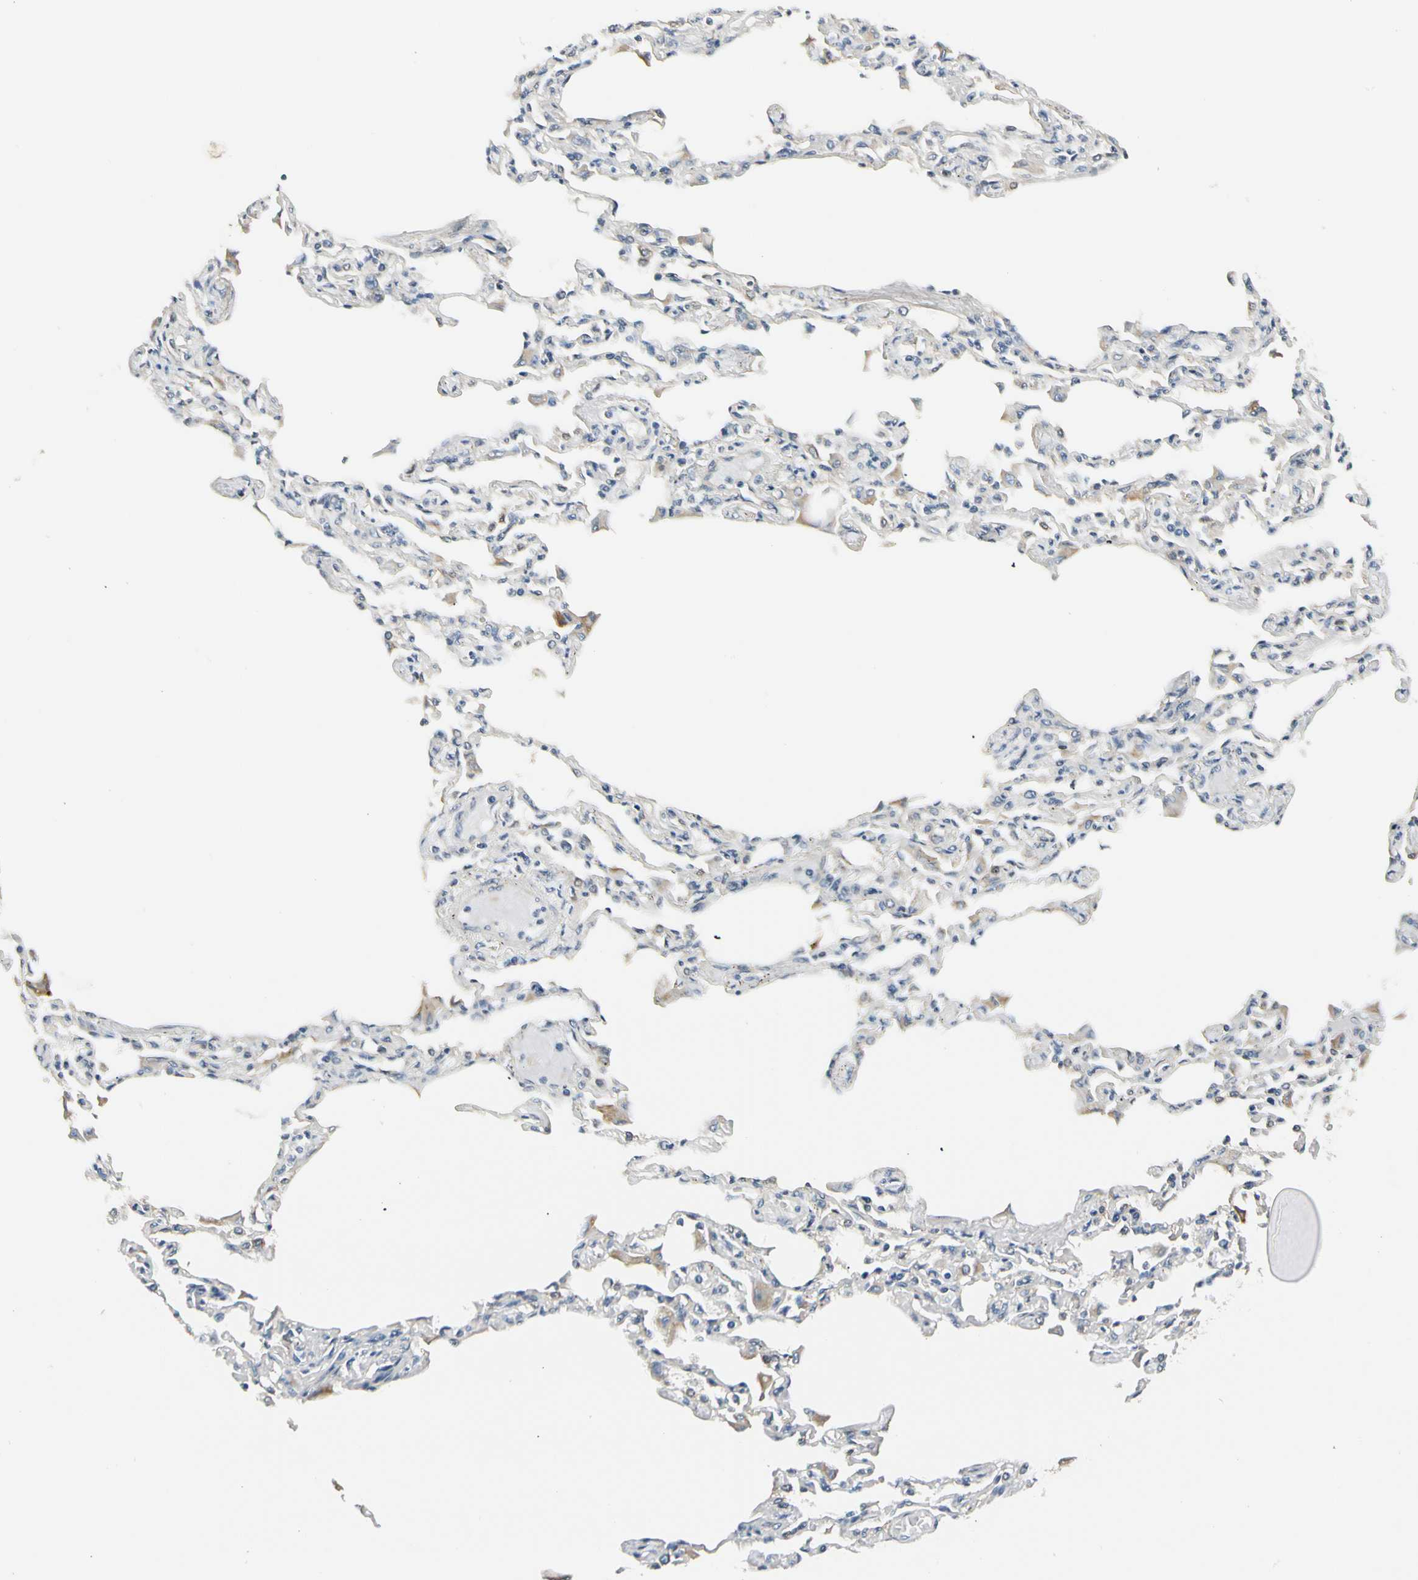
{"staining": {"intensity": "weak", "quantity": "<25%", "location": "cytoplasmic/membranous"}, "tissue": "adipose tissue", "cell_type": "Adipocytes", "image_type": "normal", "snomed": [{"axis": "morphology", "description": "Normal tissue, NOS"}, {"axis": "topography", "description": "Bronchus"}, {"axis": "topography", "description": "Lung"}], "caption": "Immunohistochemistry histopathology image of normal human adipose tissue stained for a protein (brown), which reveals no expression in adipocytes.", "gene": "ROCK2", "patient": {"sex": "female", "age": 49}}